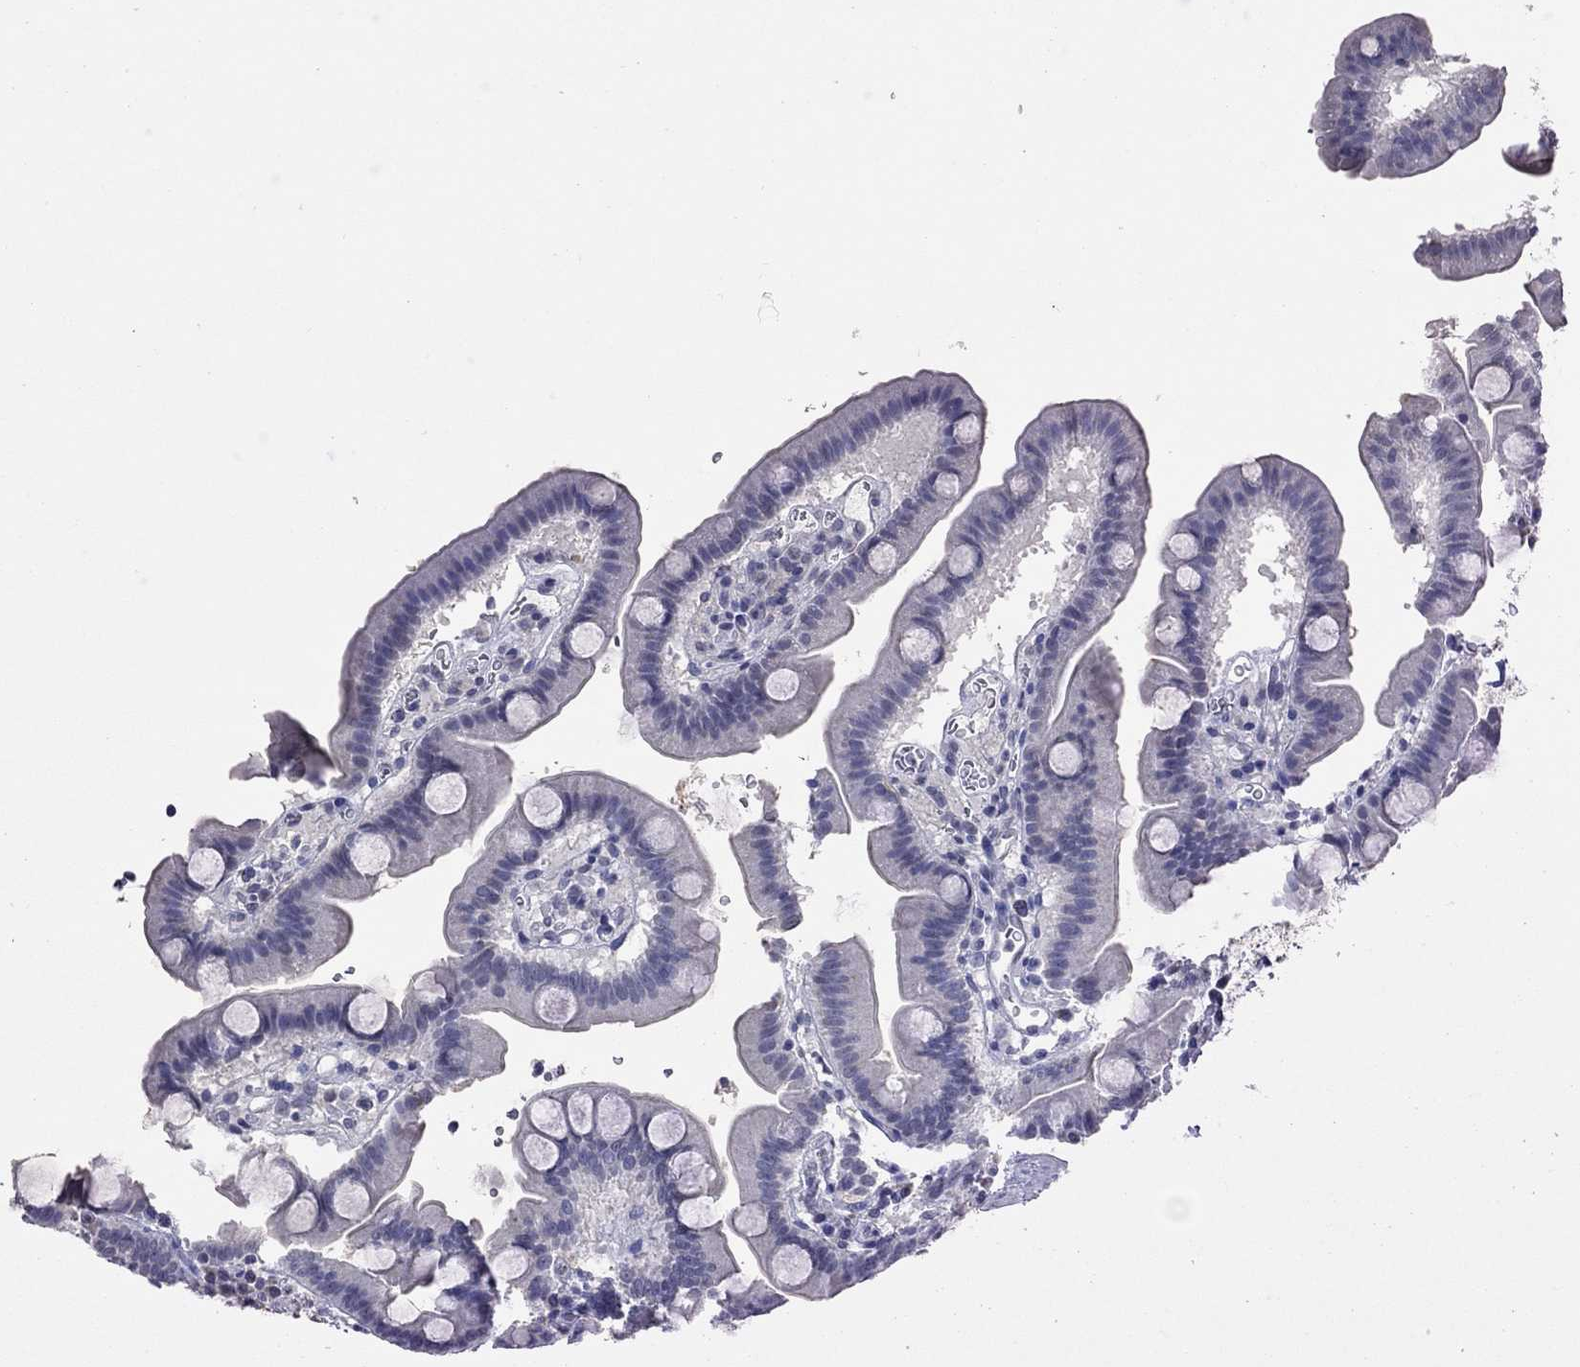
{"staining": {"intensity": "negative", "quantity": "none", "location": "none"}, "tissue": "duodenum", "cell_type": "Glandular cells", "image_type": "normal", "snomed": [{"axis": "morphology", "description": "Normal tissue, NOS"}, {"axis": "topography", "description": "Duodenum"}], "caption": "Immunohistochemistry image of benign human duodenum stained for a protein (brown), which reveals no staining in glandular cells.", "gene": "WNK3", "patient": {"sex": "male", "age": 59}}